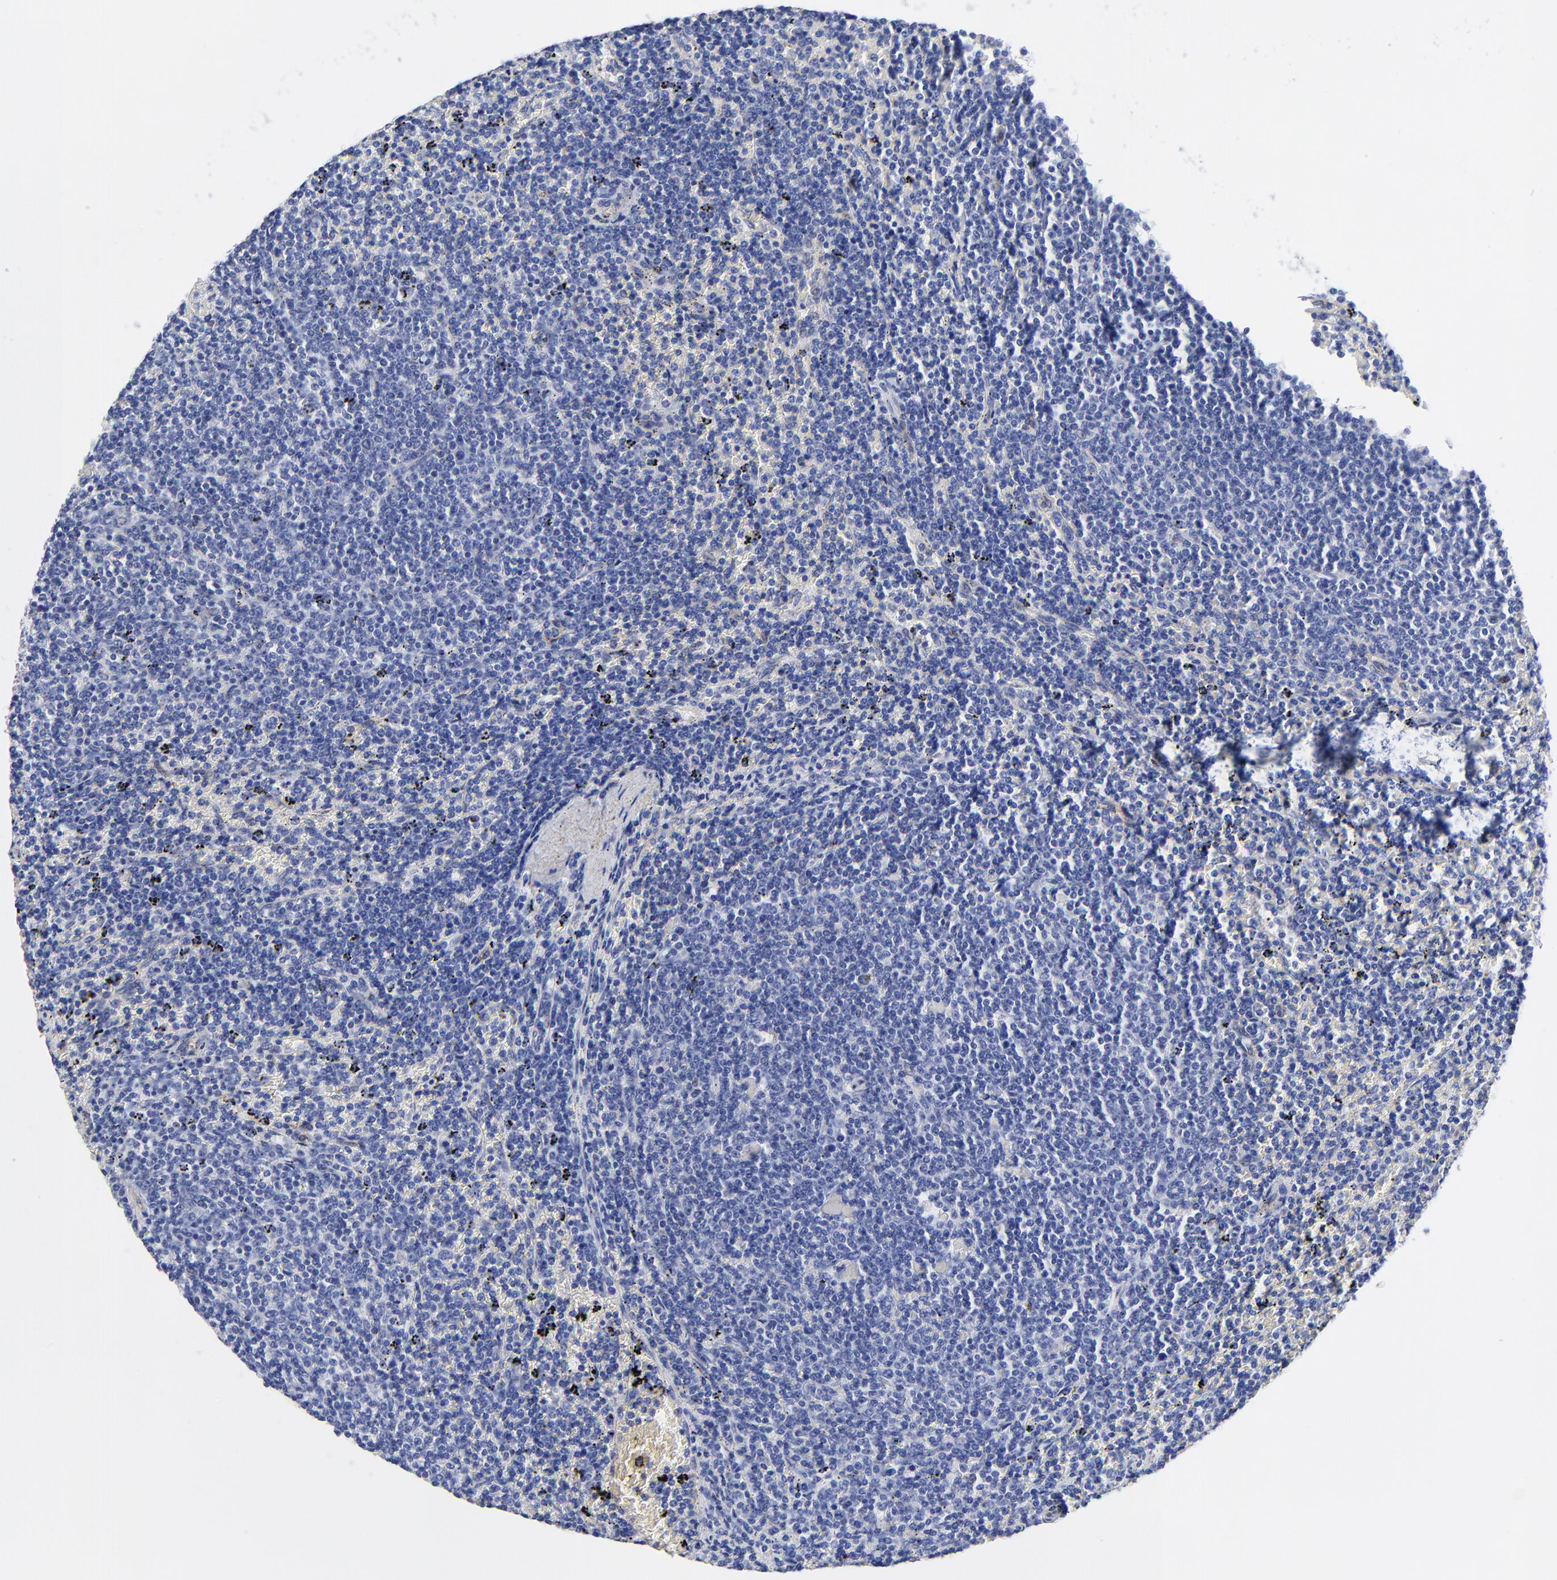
{"staining": {"intensity": "negative", "quantity": "none", "location": "none"}, "tissue": "lymphoma", "cell_type": "Tumor cells", "image_type": "cancer", "snomed": [{"axis": "morphology", "description": "Malignant lymphoma, non-Hodgkin's type, Low grade"}, {"axis": "topography", "description": "Spleen"}], "caption": "The immunohistochemistry (IHC) micrograph has no significant positivity in tumor cells of malignant lymphoma, non-Hodgkin's type (low-grade) tissue.", "gene": "SLC44A2", "patient": {"sex": "female", "age": 50}}